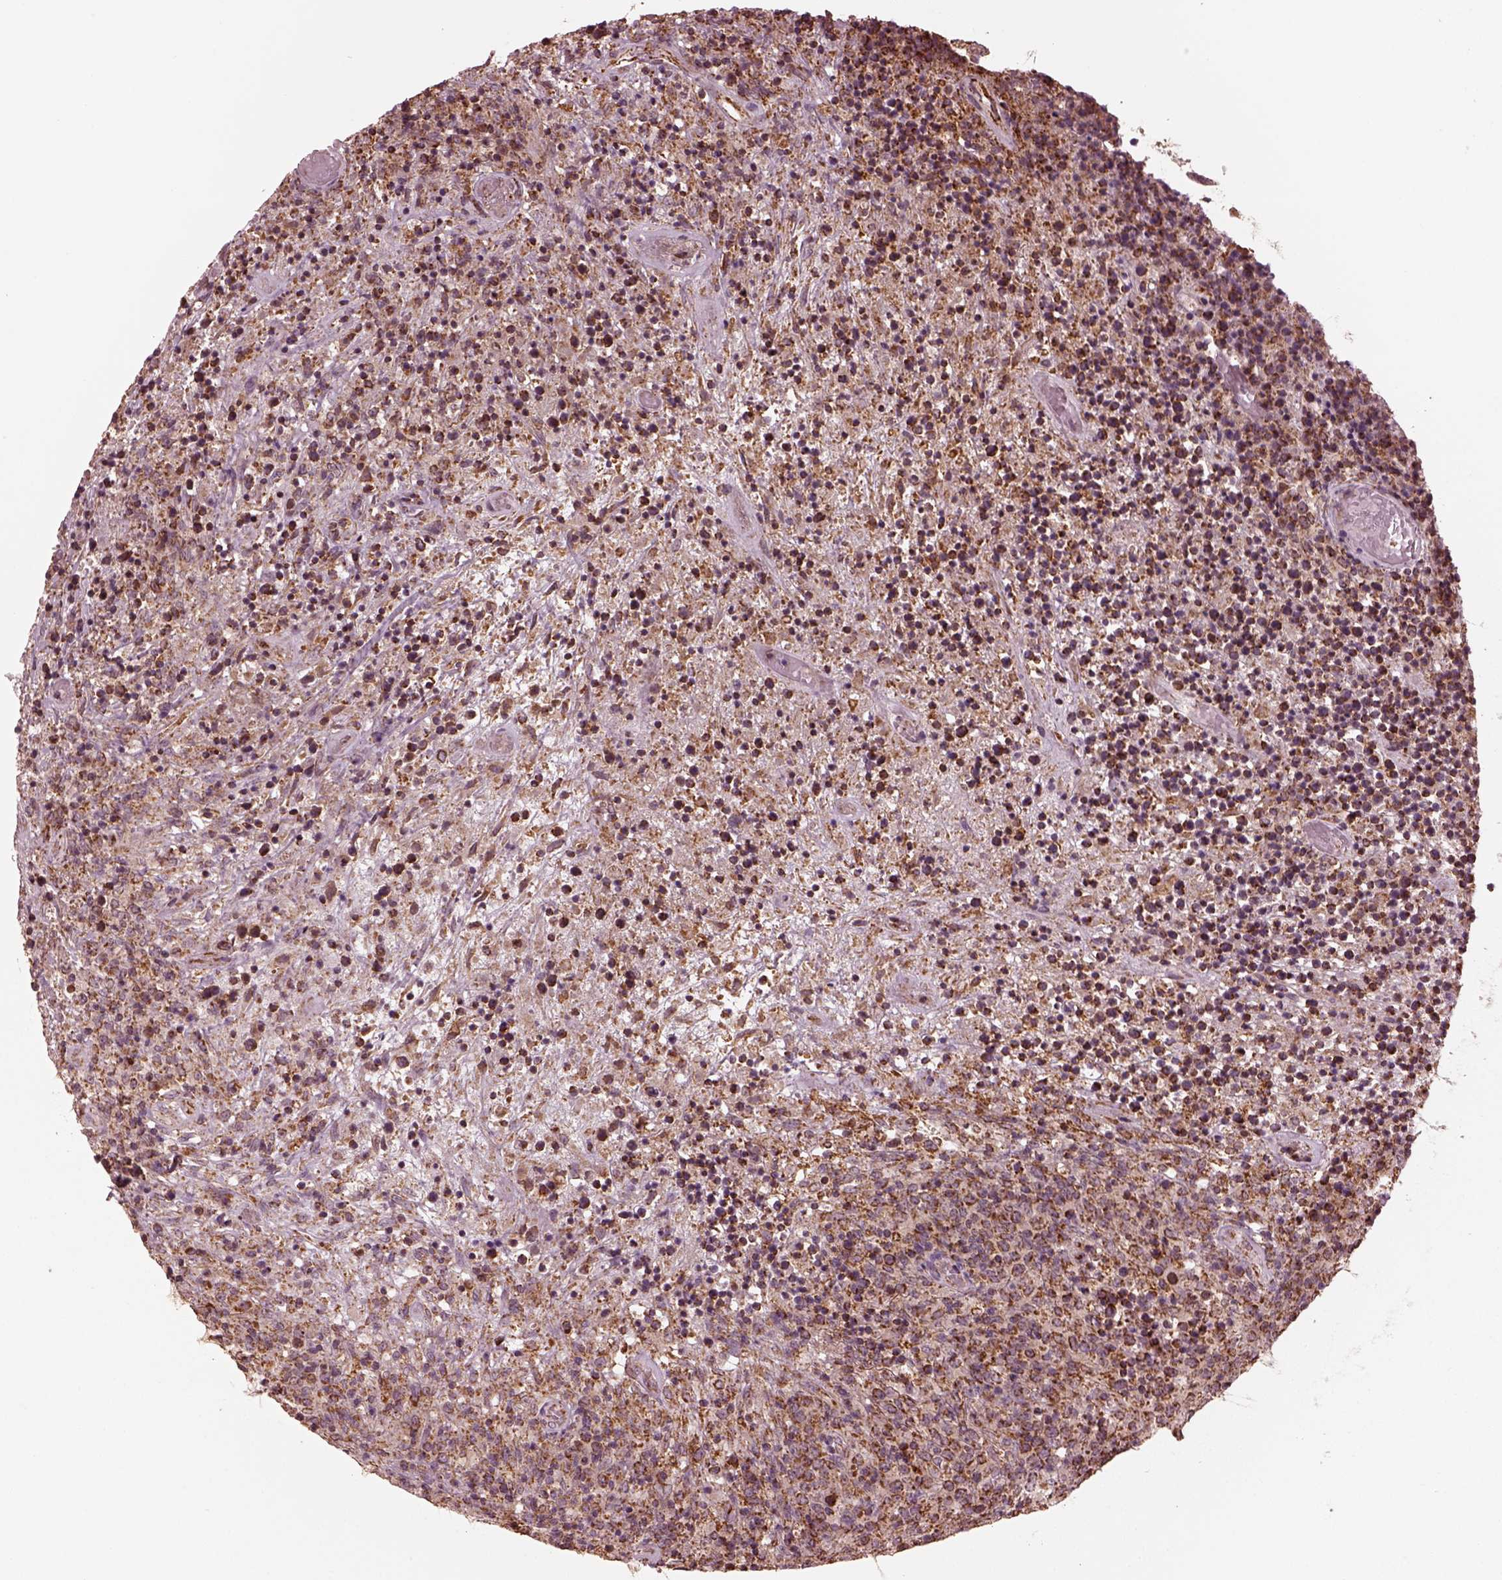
{"staining": {"intensity": "moderate", "quantity": "25%-75%", "location": "cytoplasmic/membranous"}, "tissue": "lymphoma", "cell_type": "Tumor cells", "image_type": "cancer", "snomed": [{"axis": "morphology", "description": "Malignant lymphoma, non-Hodgkin's type, High grade"}, {"axis": "topography", "description": "Lung"}], "caption": "IHC (DAB) staining of lymphoma shows moderate cytoplasmic/membranous protein expression in about 25%-75% of tumor cells.", "gene": "NDUFB10", "patient": {"sex": "male", "age": 79}}